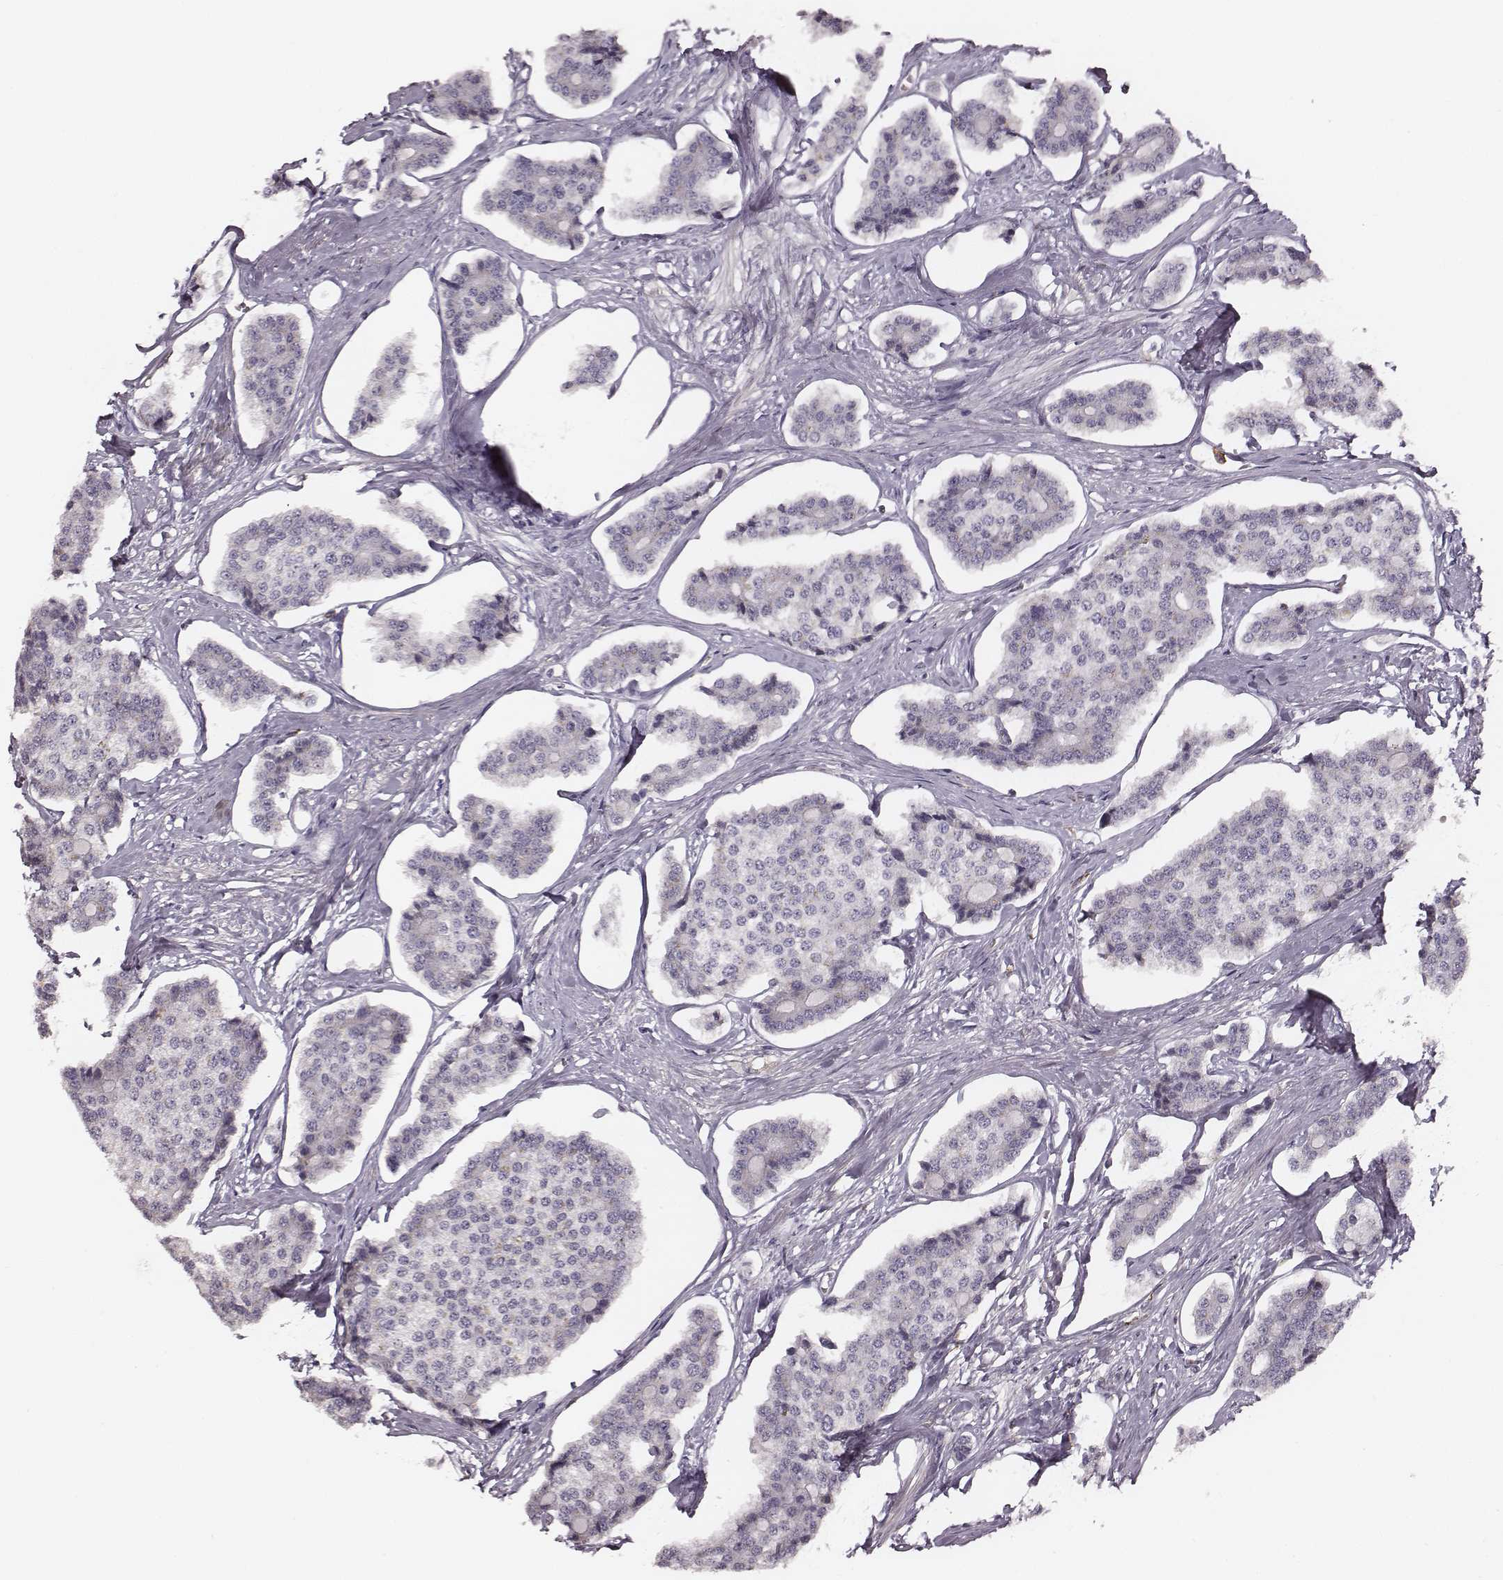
{"staining": {"intensity": "negative", "quantity": "none", "location": "none"}, "tissue": "carcinoid", "cell_type": "Tumor cells", "image_type": "cancer", "snomed": [{"axis": "morphology", "description": "Carcinoid, malignant, NOS"}, {"axis": "topography", "description": "Small intestine"}], "caption": "An immunohistochemistry micrograph of carcinoid (malignant) is shown. There is no staining in tumor cells of carcinoid (malignant).", "gene": "ZYX", "patient": {"sex": "female", "age": 65}}